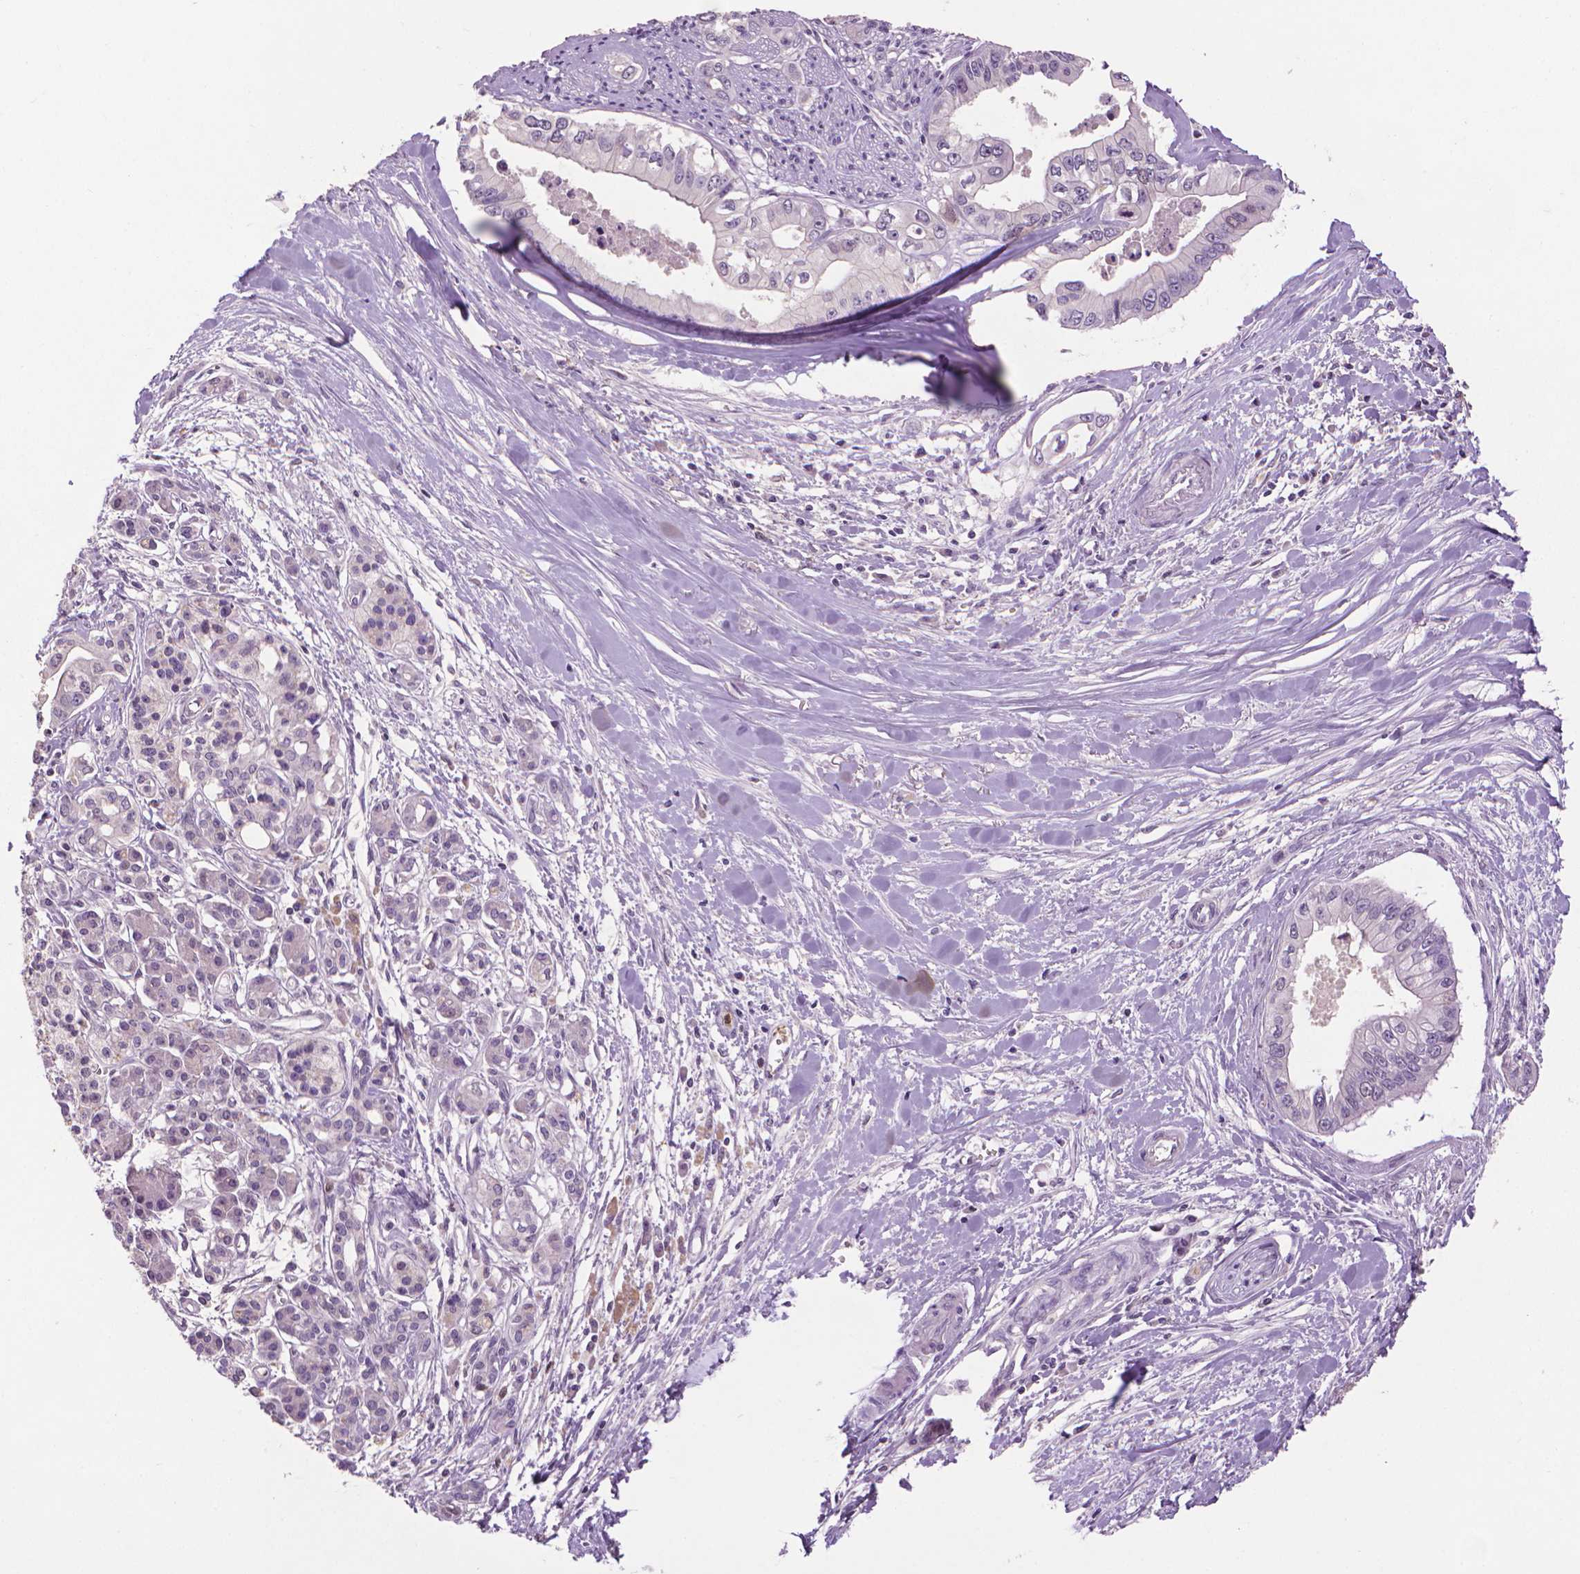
{"staining": {"intensity": "negative", "quantity": "none", "location": "none"}, "tissue": "pancreatic cancer", "cell_type": "Tumor cells", "image_type": "cancer", "snomed": [{"axis": "morphology", "description": "Adenocarcinoma, NOS"}, {"axis": "topography", "description": "Pancreas"}], "caption": "This is an immunohistochemistry photomicrograph of human adenocarcinoma (pancreatic). There is no staining in tumor cells.", "gene": "CDKN2D", "patient": {"sex": "male", "age": 60}}